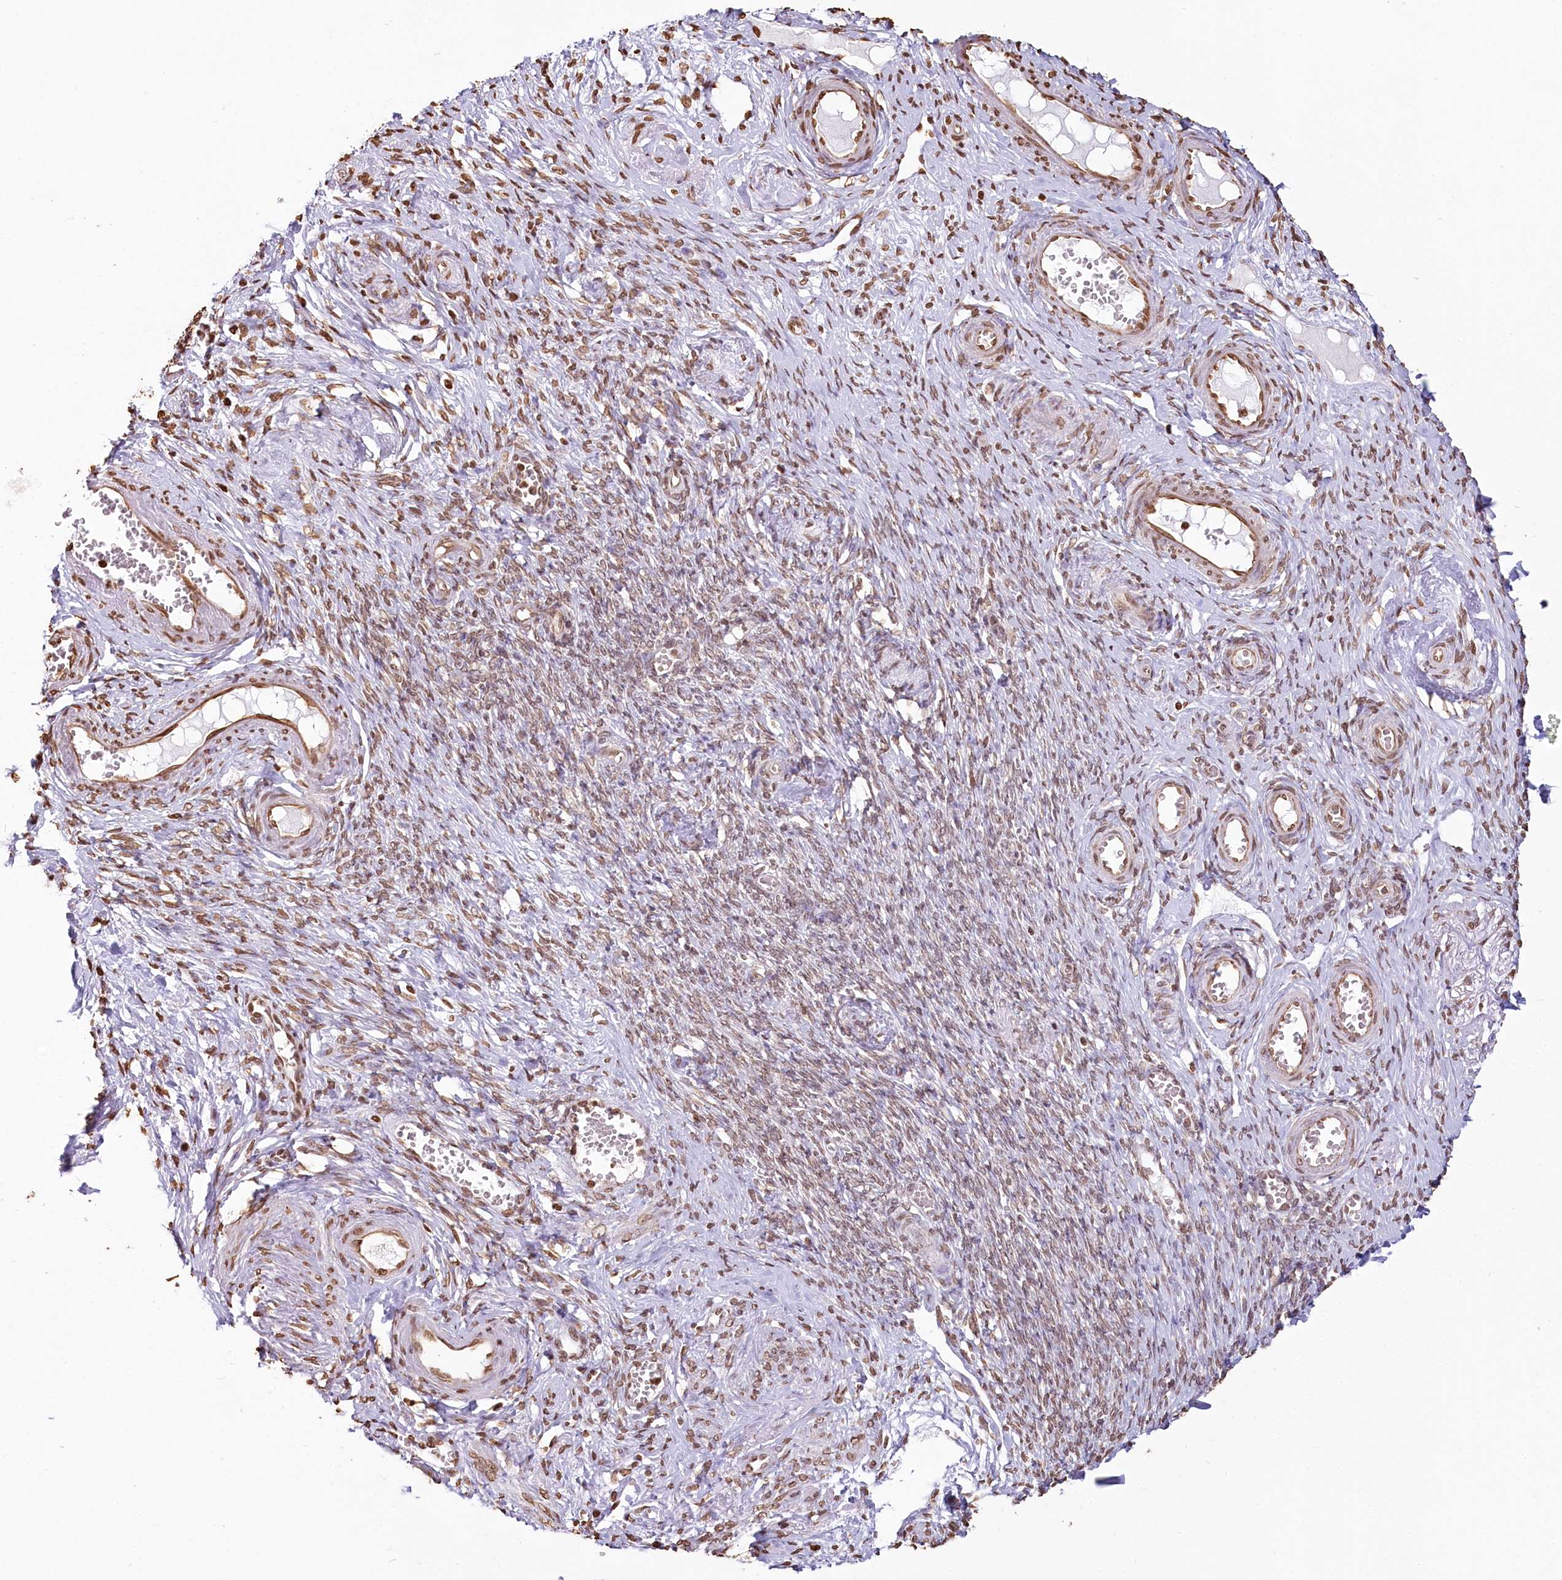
{"staining": {"intensity": "strong", "quantity": ">75%", "location": "nuclear"}, "tissue": "adipose tissue", "cell_type": "Adipocytes", "image_type": "normal", "snomed": [{"axis": "morphology", "description": "Normal tissue, NOS"}, {"axis": "topography", "description": "Vascular tissue"}, {"axis": "topography", "description": "Fallopian tube"}, {"axis": "topography", "description": "Ovary"}], "caption": "Unremarkable adipose tissue shows strong nuclear expression in about >75% of adipocytes.", "gene": "FAM13A", "patient": {"sex": "female", "age": 67}}